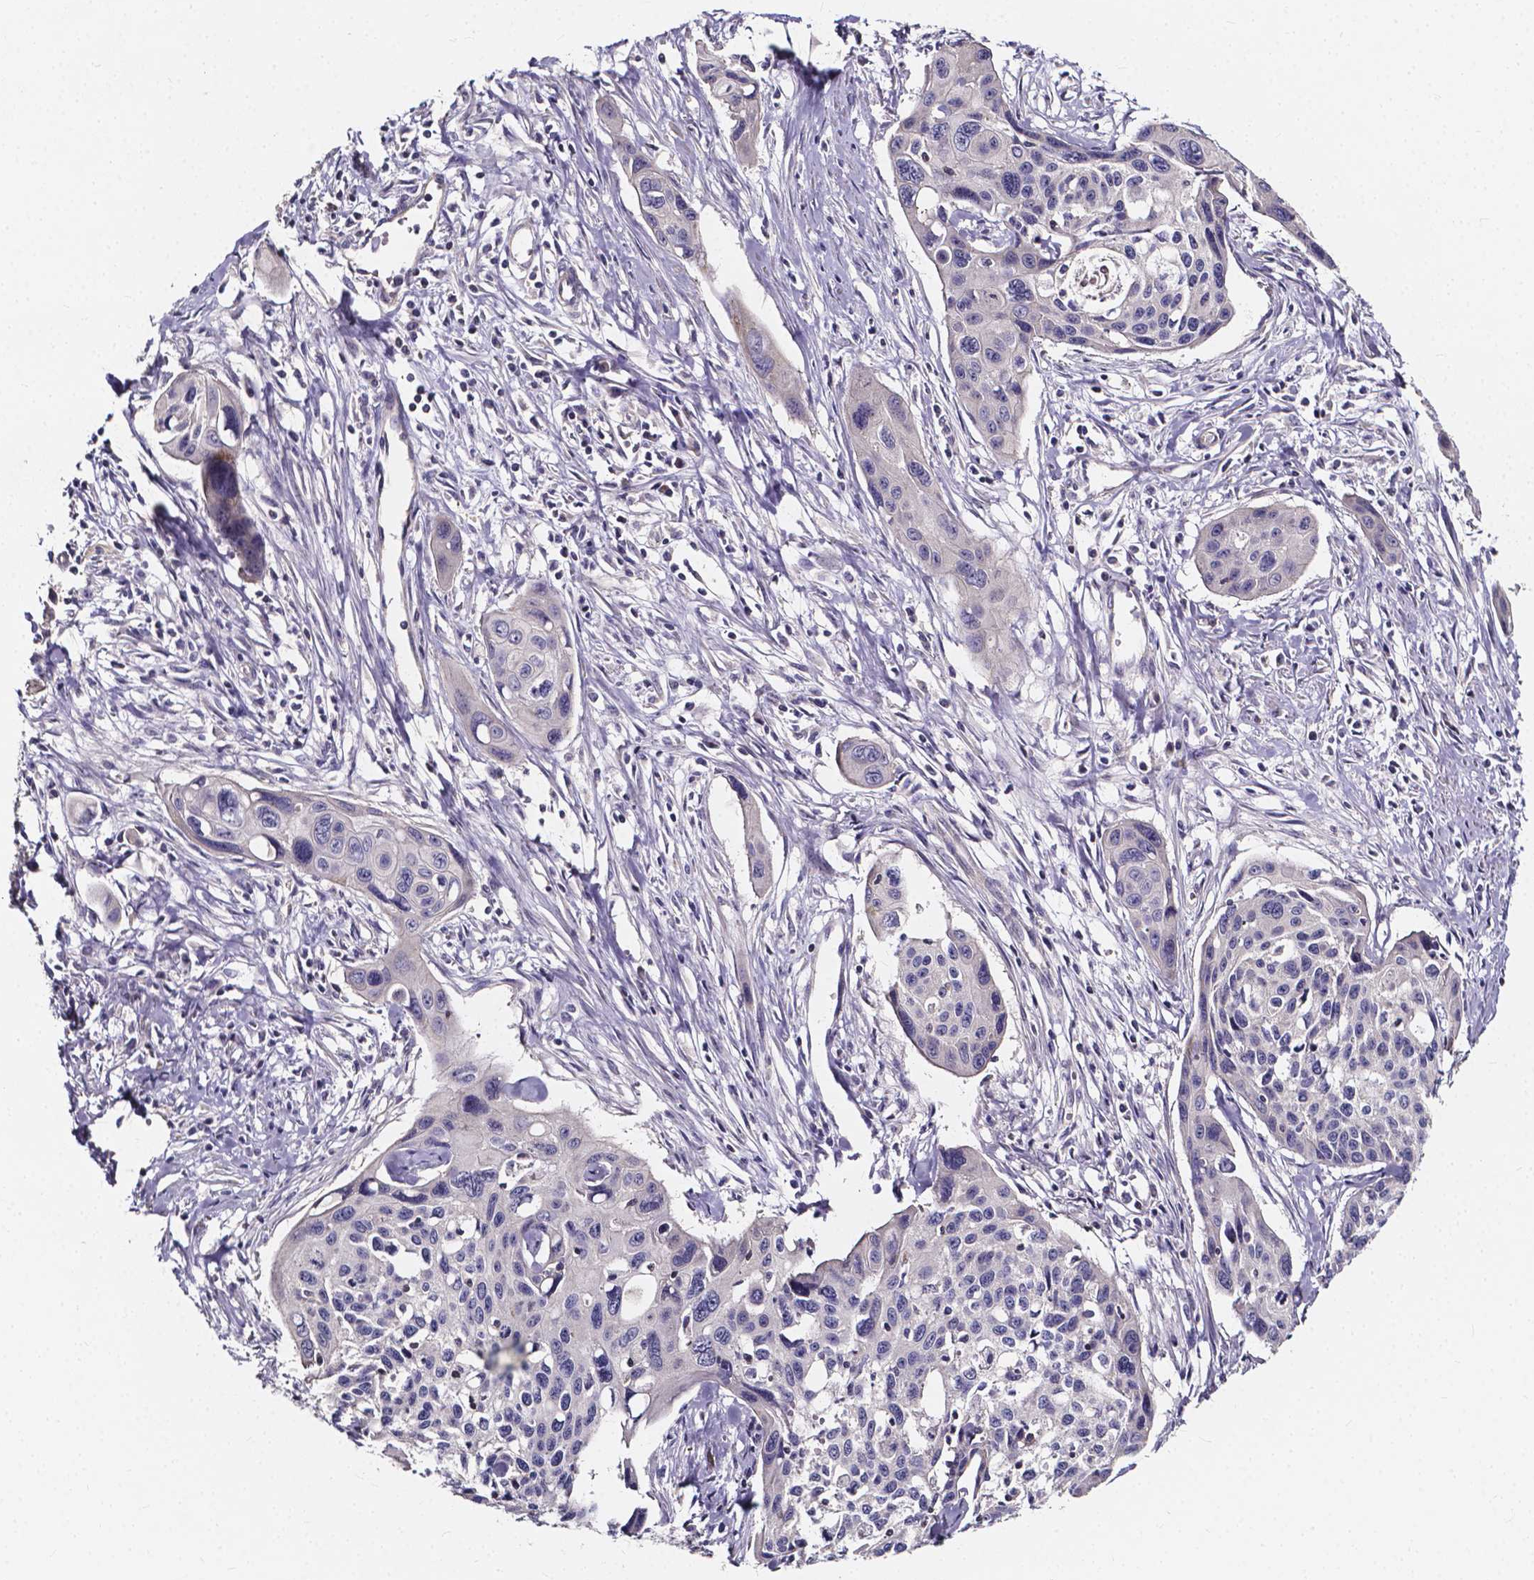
{"staining": {"intensity": "negative", "quantity": "none", "location": "none"}, "tissue": "cervical cancer", "cell_type": "Tumor cells", "image_type": "cancer", "snomed": [{"axis": "morphology", "description": "Squamous cell carcinoma, NOS"}, {"axis": "topography", "description": "Cervix"}], "caption": "Immunohistochemistry (IHC) micrograph of neoplastic tissue: cervical cancer (squamous cell carcinoma) stained with DAB displays no significant protein positivity in tumor cells.", "gene": "THEMIS", "patient": {"sex": "female", "age": 31}}